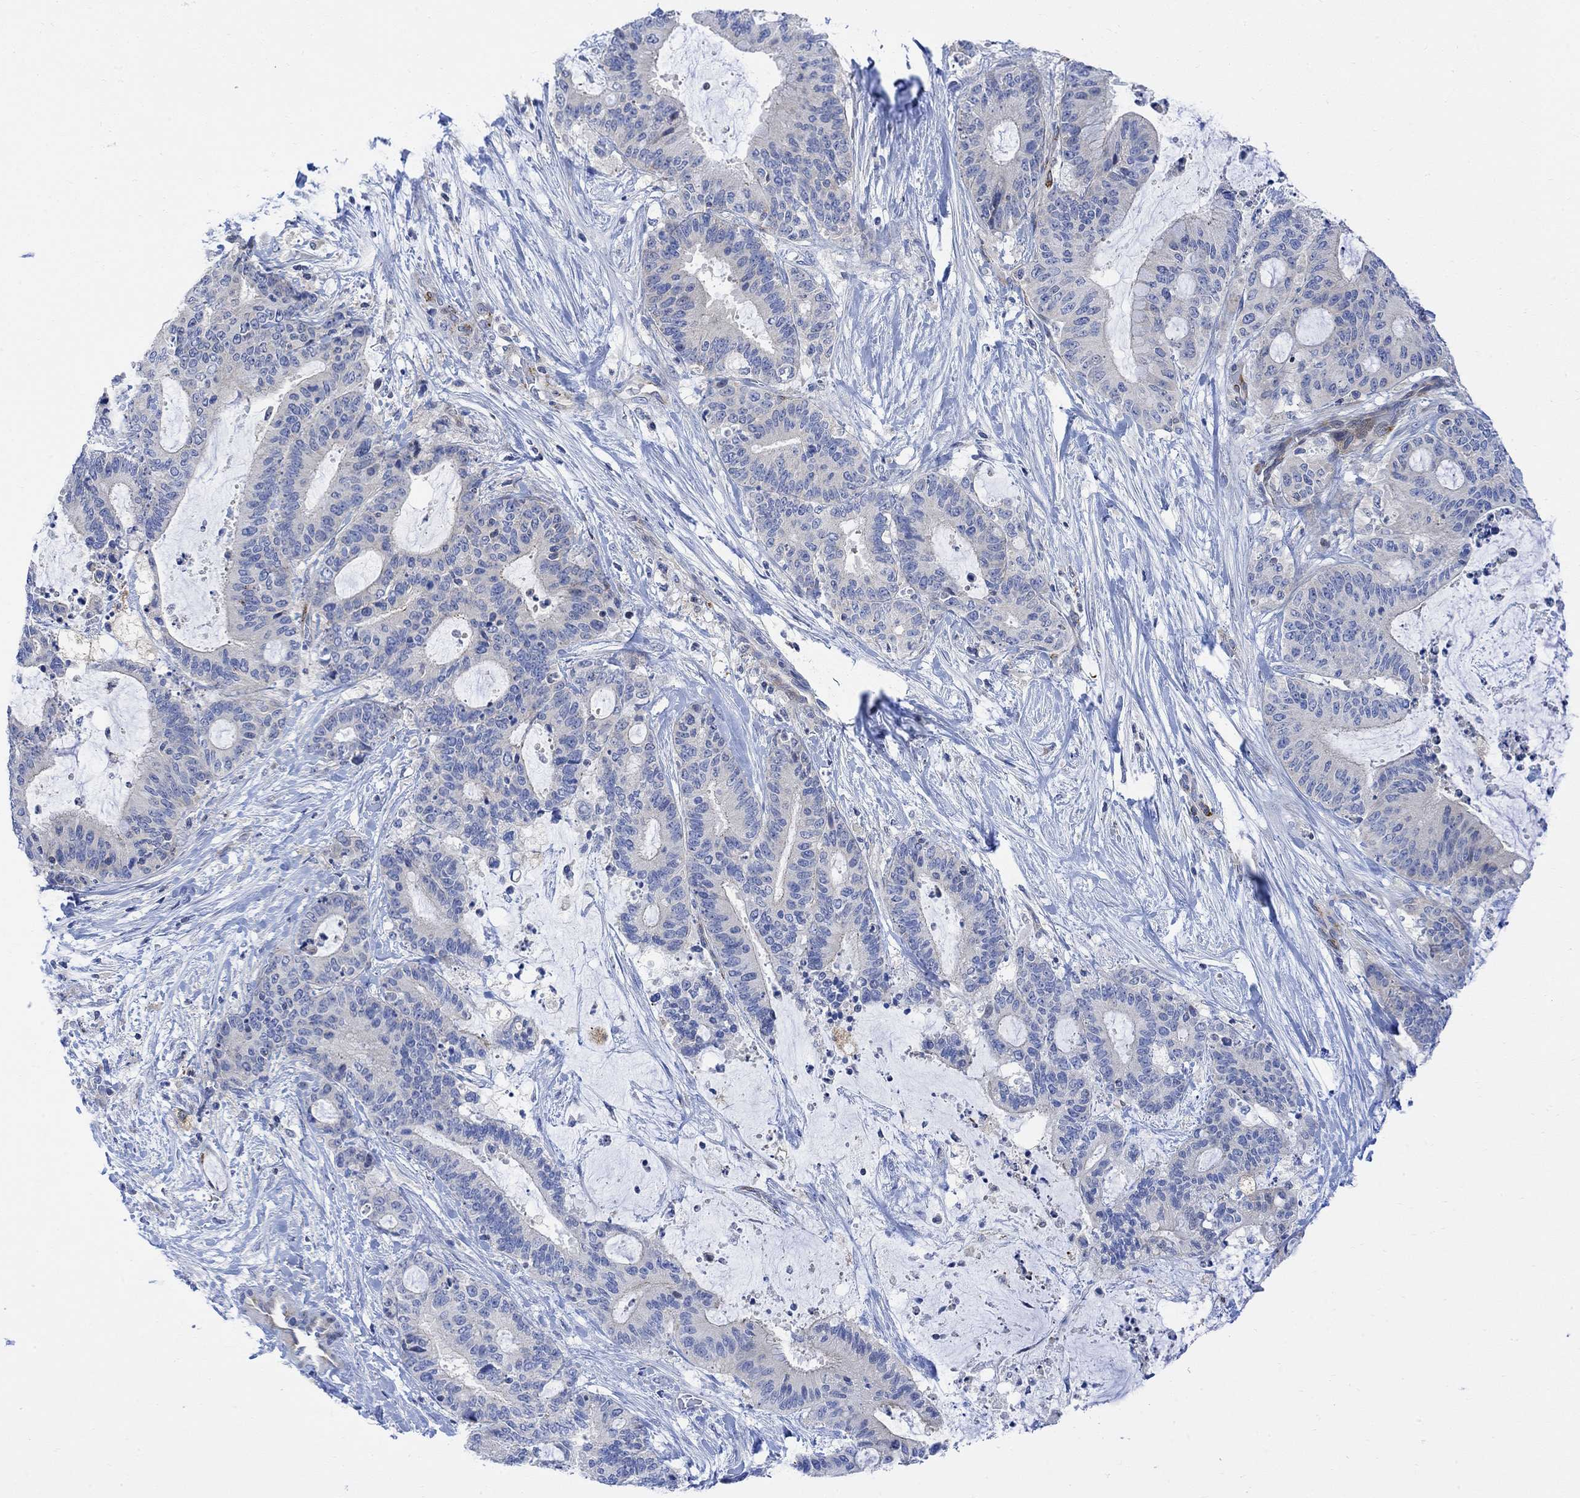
{"staining": {"intensity": "moderate", "quantity": "25%-75%", "location": "cytoplasmic/membranous"}, "tissue": "liver cancer", "cell_type": "Tumor cells", "image_type": "cancer", "snomed": [{"axis": "morphology", "description": "Cholangiocarcinoma"}, {"axis": "topography", "description": "Liver"}], "caption": "Immunohistochemical staining of cholangiocarcinoma (liver) exhibits medium levels of moderate cytoplasmic/membranous staining in about 25%-75% of tumor cells. (Brightfield microscopy of DAB IHC at high magnification).", "gene": "ARSK", "patient": {"sex": "female", "age": 73}}